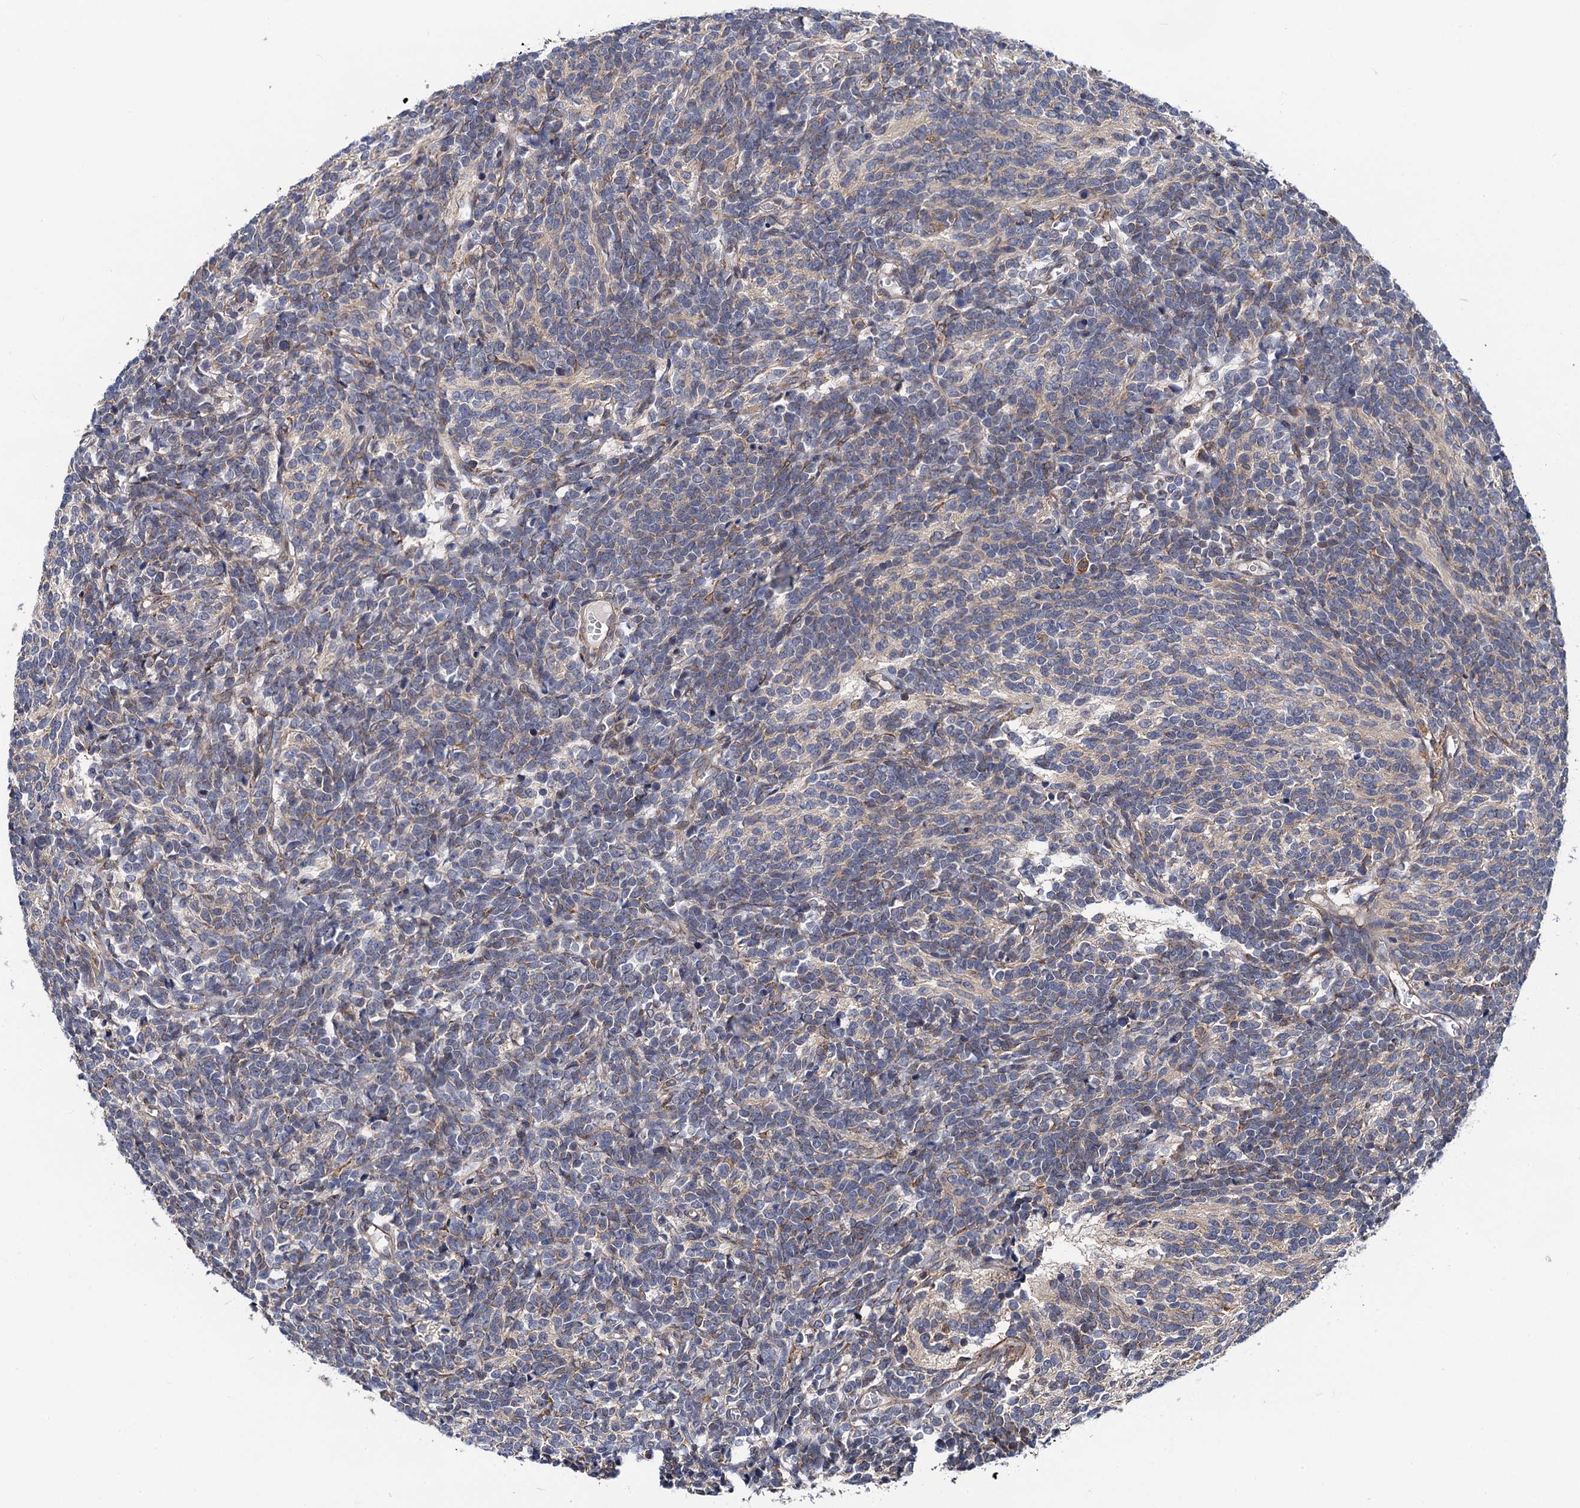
{"staining": {"intensity": "weak", "quantity": "<25%", "location": "cytoplasmic/membranous"}, "tissue": "glioma", "cell_type": "Tumor cells", "image_type": "cancer", "snomed": [{"axis": "morphology", "description": "Glioma, malignant, Low grade"}, {"axis": "topography", "description": "Brain"}], "caption": "The photomicrograph reveals no staining of tumor cells in glioma.", "gene": "PGLS", "patient": {"sex": "female", "age": 1}}